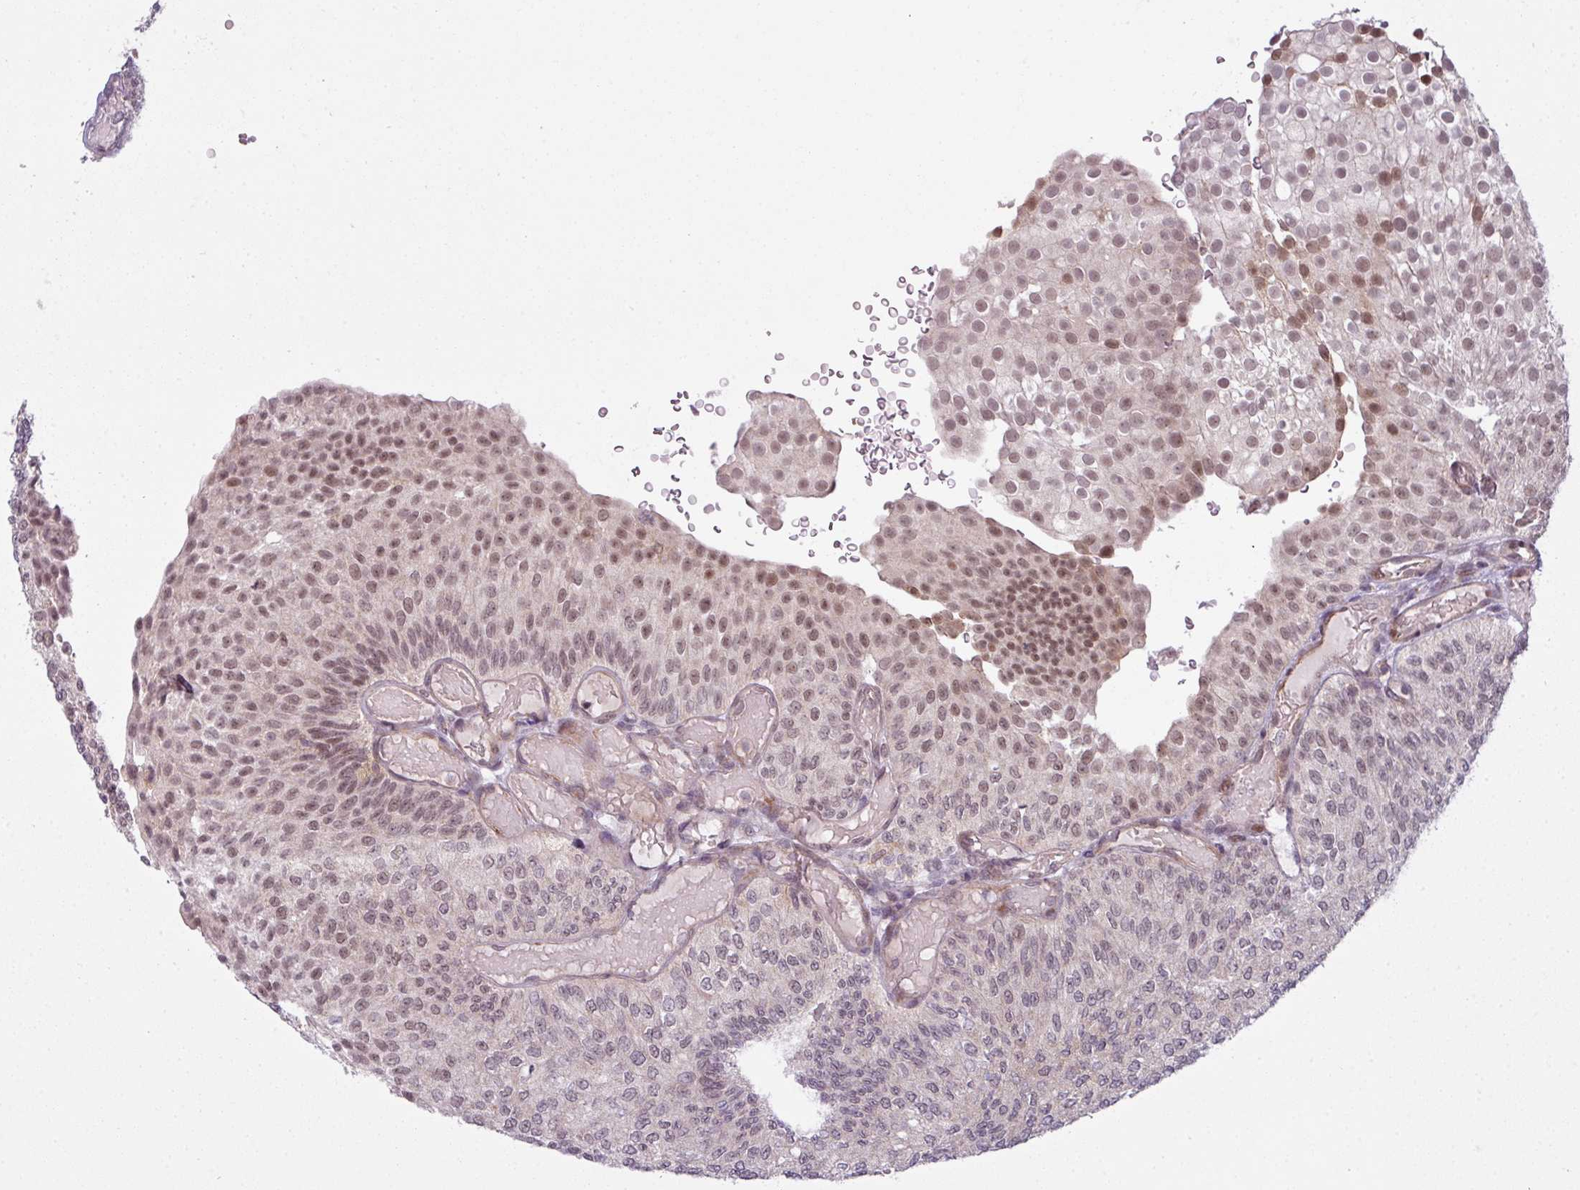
{"staining": {"intensity": "weak", "quantity": "25%-75%", "location": "nuclear"}, "tissue": "urothelial cancer", "cell_type": "Tumor cells", "image_type": "cancer", "snomed": [{"axis": "morphology", "description": "Urothelial carcinoma, Low grade"}, {"axis": "topography", "description": "Urinary bladder"}], "caption": "A micrograph of urothelial carcinoma (low-grade) stained for a protein demonstrates weak nuclear brown staining in tumor cells. The protein of interest is stained brown, and the nuclei are stained in blue (DAB IHC with brightfield microscopy, high magnification).", "gene": "ZC2HC1C", "patient": {"sex": "male", "age": 78}}